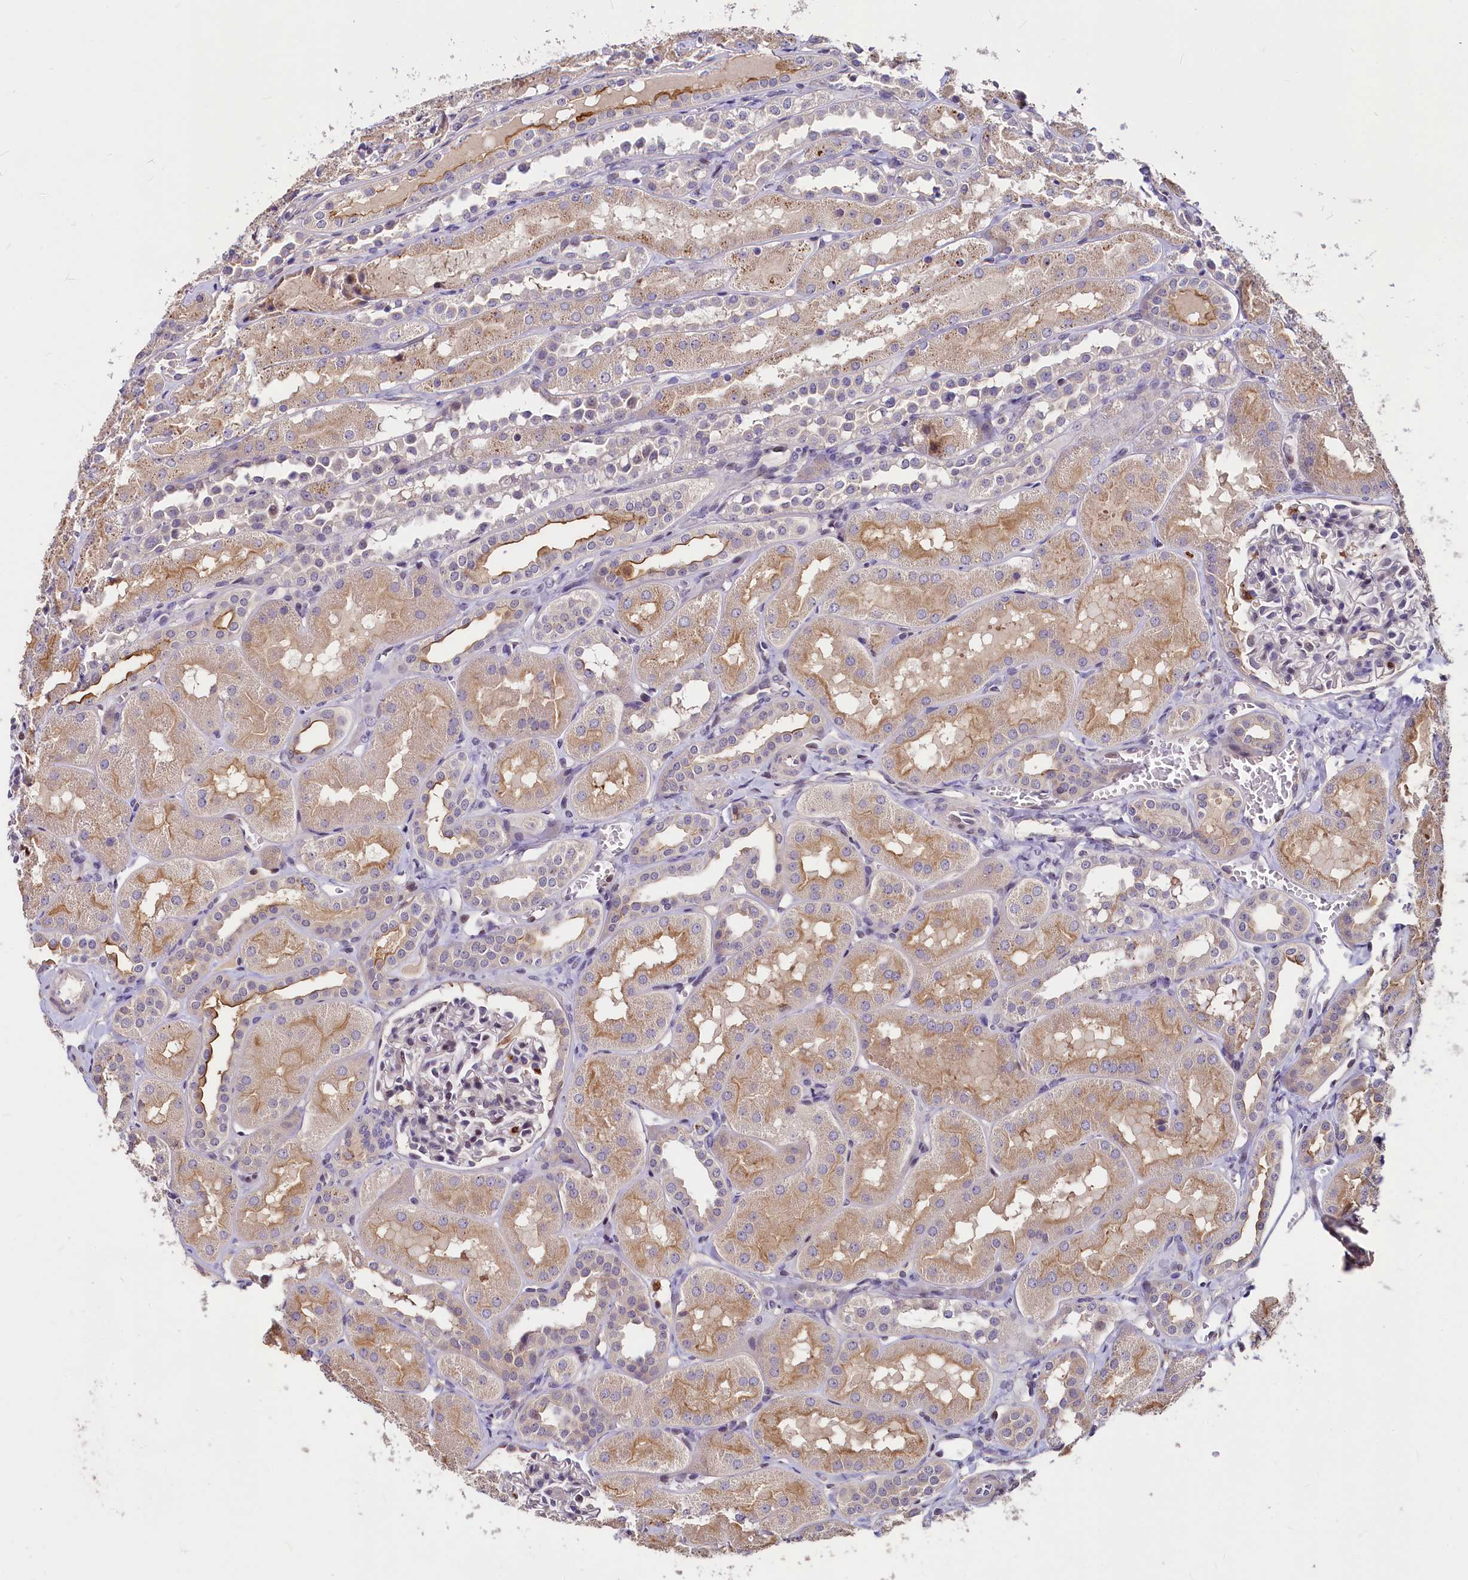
{"staining": {"intensity": "moderate", "quantity": "<25%", "location": "cytoplasmic/membranous"}, "tissue": "kidney", "cell_type": "Cells in glomeruli", "image_type": "normal", "snomed": [{"axis": "morphology", "description": "Normal tissue, NOS"}, {"axis": "topography", "description": "Kidney"}, {"axis": "topography", "description": "Urinary bladder"}], "caption": "Benign kidney displays moderate cytoplasmic/membranous staining in about <25% of cells in glomeruli, visualized by immunohistochemistry. (DAB = brown stain, brightfield microscopy at high magnification).", "gene": "ATG101", "patient": {"sex": "male", "age": 16}}